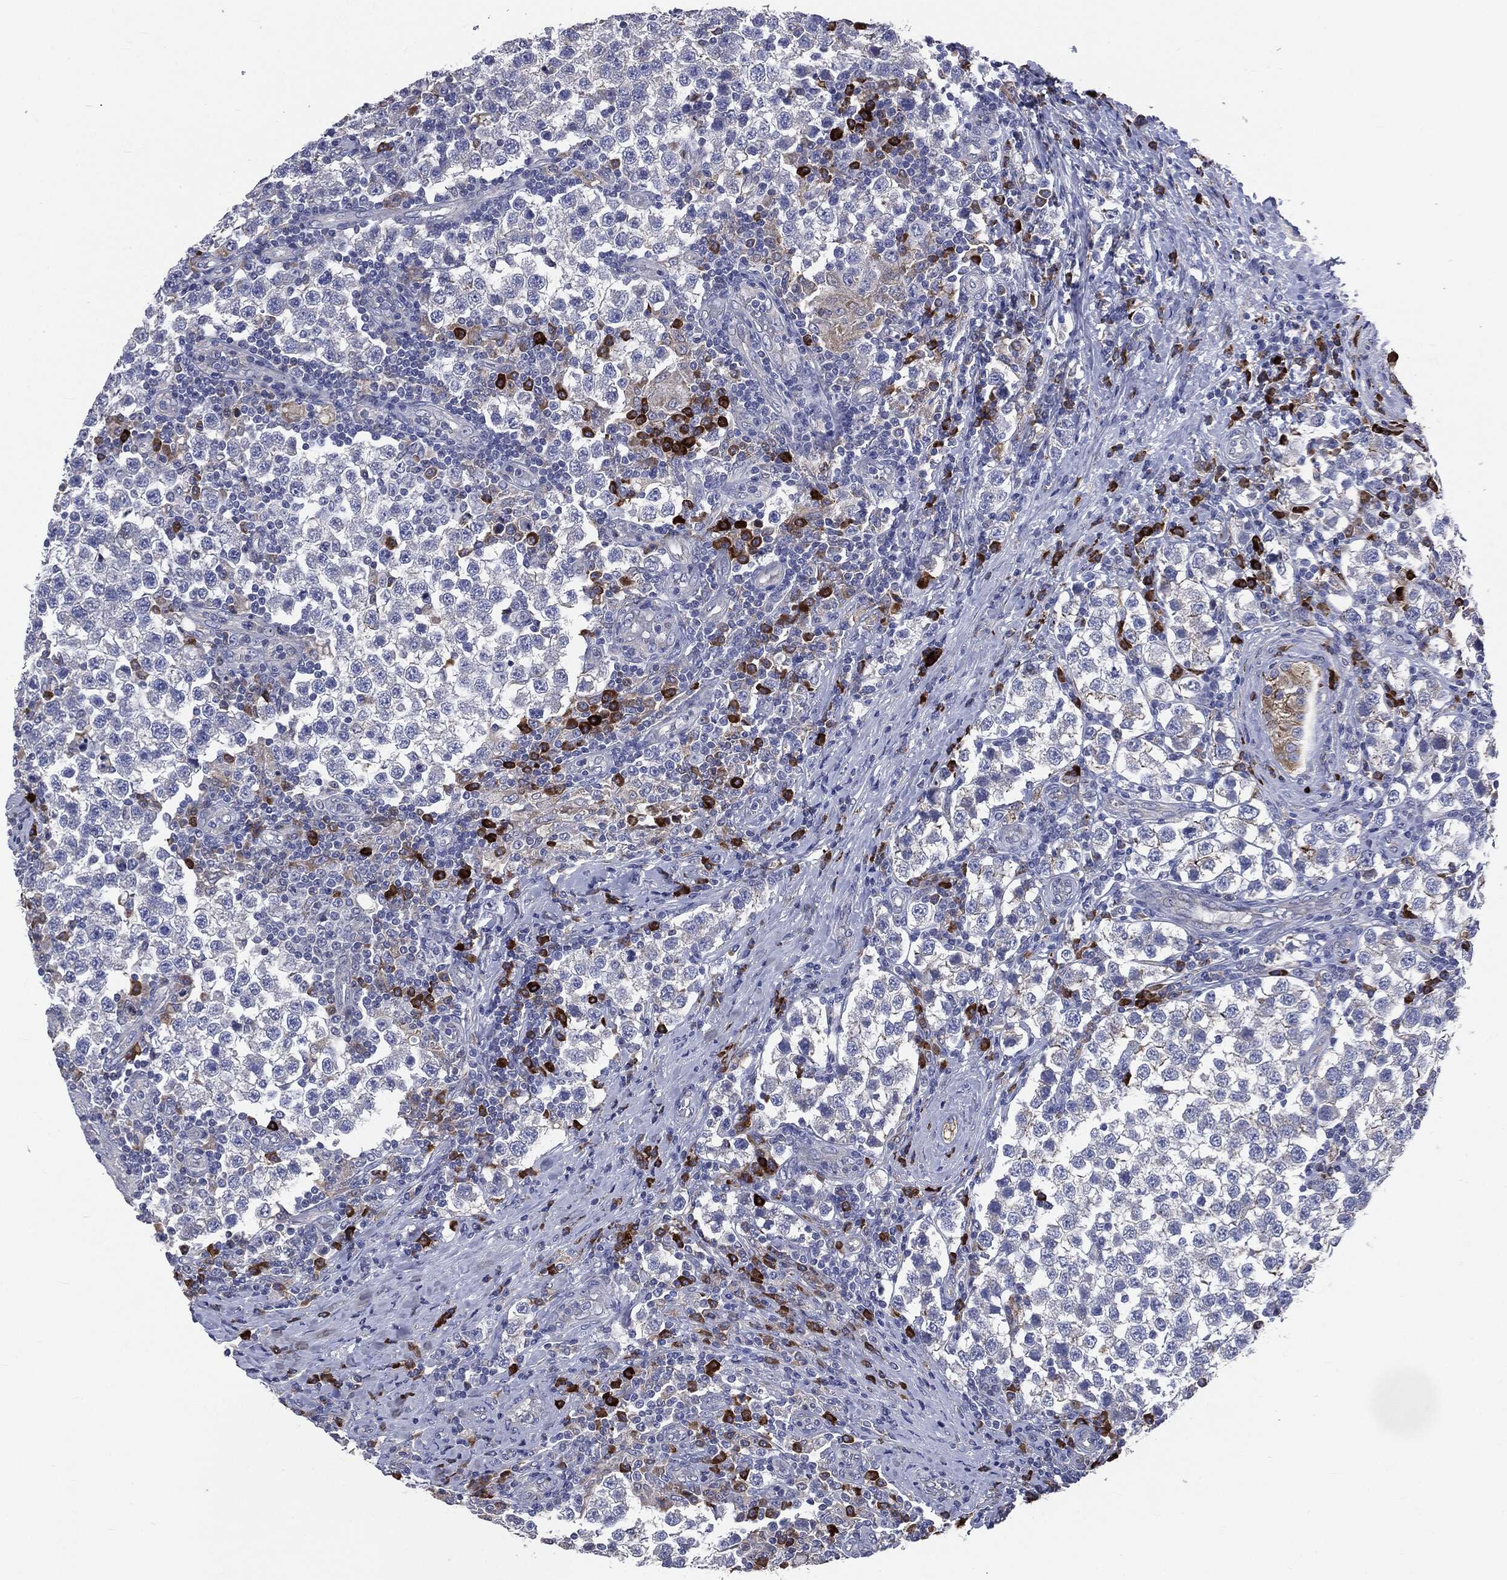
{"staining": {"intensity": "negative", "quantity": "none", "location": "none"}, "tissue": "testis cancer", "cell_type": "Tumor cells", "image_type": "cancer", "snomed": [{"axis": "morphology", "description": "Seminoma, NOS"}, {"axis": "topography", "description": "Testis"}], "caption": "IHC of human testis cancer (seminoma) reveals no staining in tumor cells.", "gene": "PTGS2", "patient": {"sex": "male", "age": 34}}